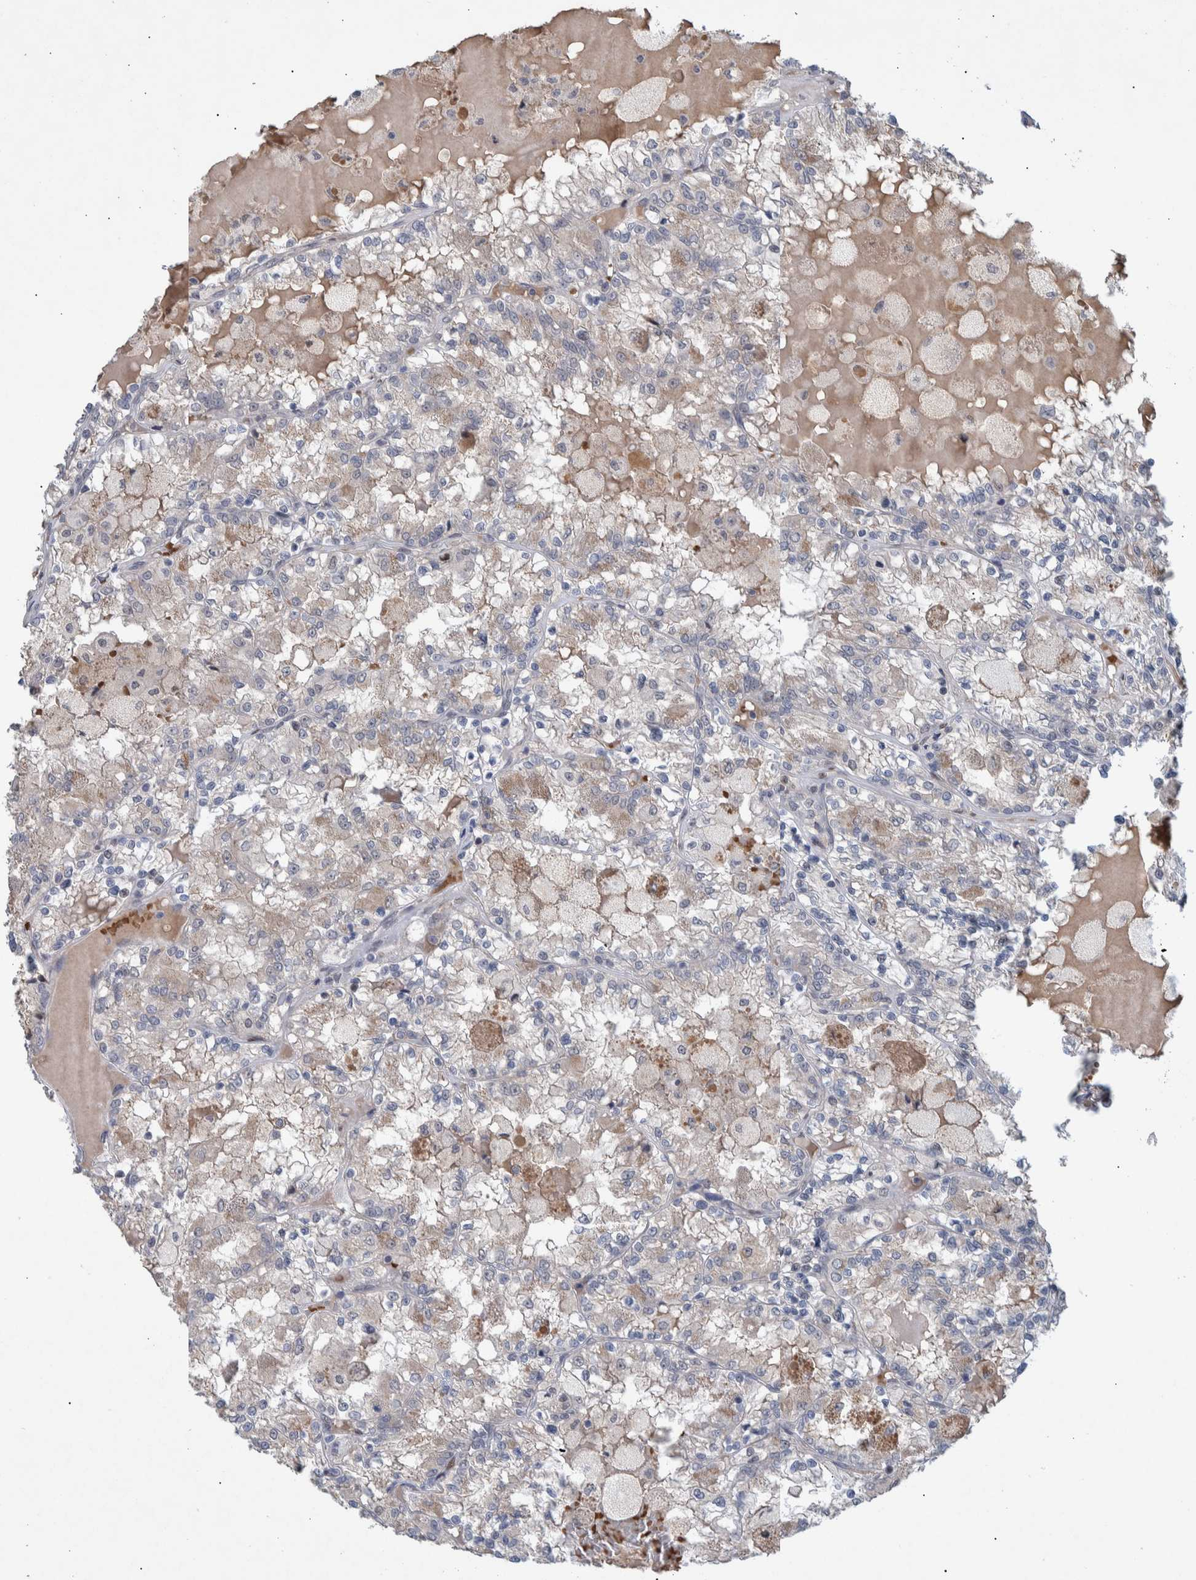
{"staining": {"intensity": "weak", "quantity": "<25%", "location": "cytoplasmic/membranous"}, "tissue": "renal cancer", "cell_type": "Tumor cells", "image_type": "cancer", "snomed": [{"axis": "morphology", "description": "Adenocarcinoma, NOS"}, {"axis": "topography", "description": "Kidney"}], "caption": "A photomicrograph of human adenocarcinoma (renal) is negative for staining in tumor cells.", "gene": "ESRP1", "patient": {"sex": "female", "age": 56}}